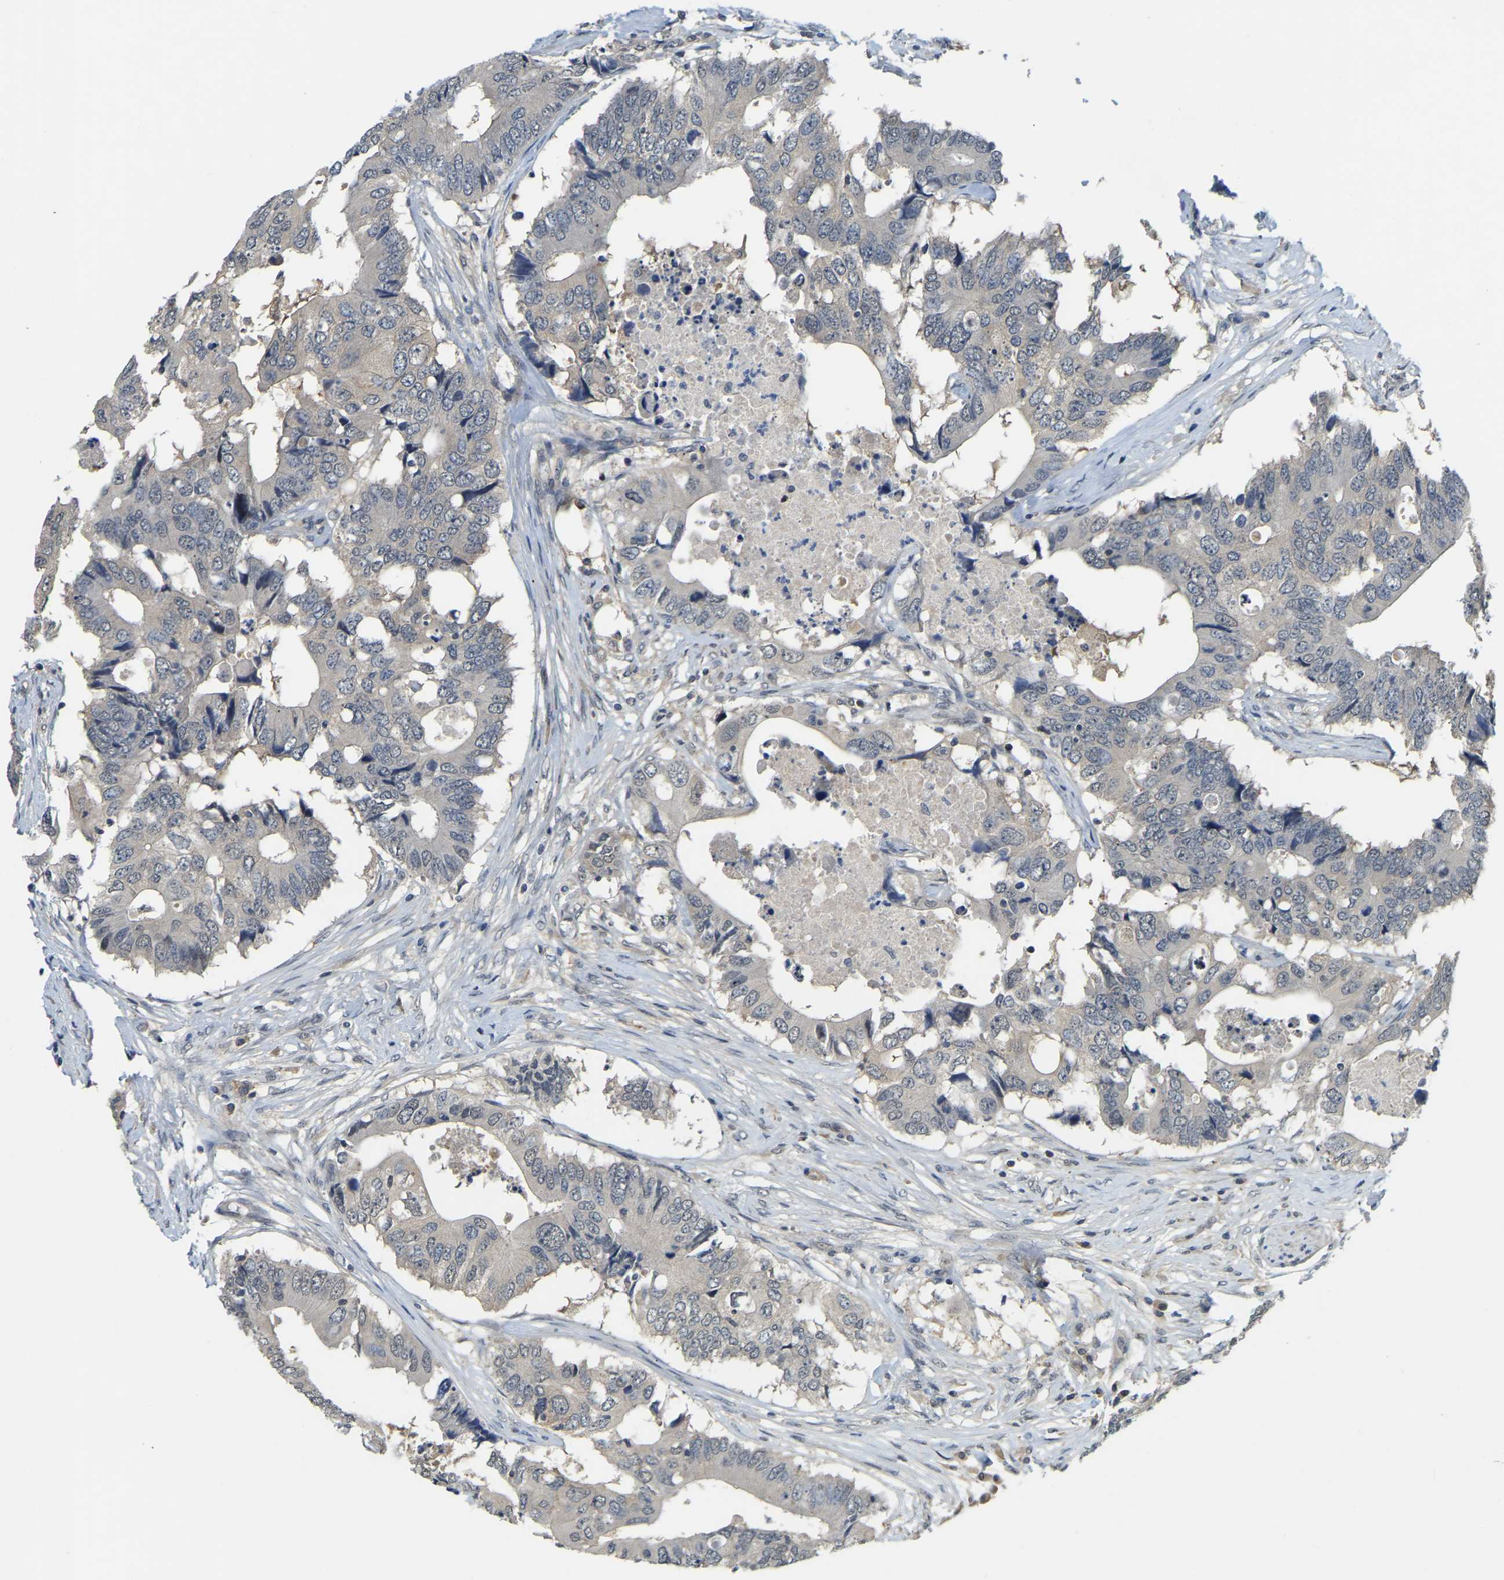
{"staining": {"intensity": "negative", "quantity": "none", "location": "none"}, "tissue": "colorectal cancer", "cell_type": "Tumor cells", "image_type": "cancer", "snomed": [{"axis": "morphology", "description": "Adenocarcinoma, NOS"}, {"axis": "topography", "description": "Colon"}], "caption": "Tumor cells are negative for brown protein staining in colorectal cancer (adenocarcinoma).", "gene": "AHNAK", "patient": {"sex": "male", "age": 71}}